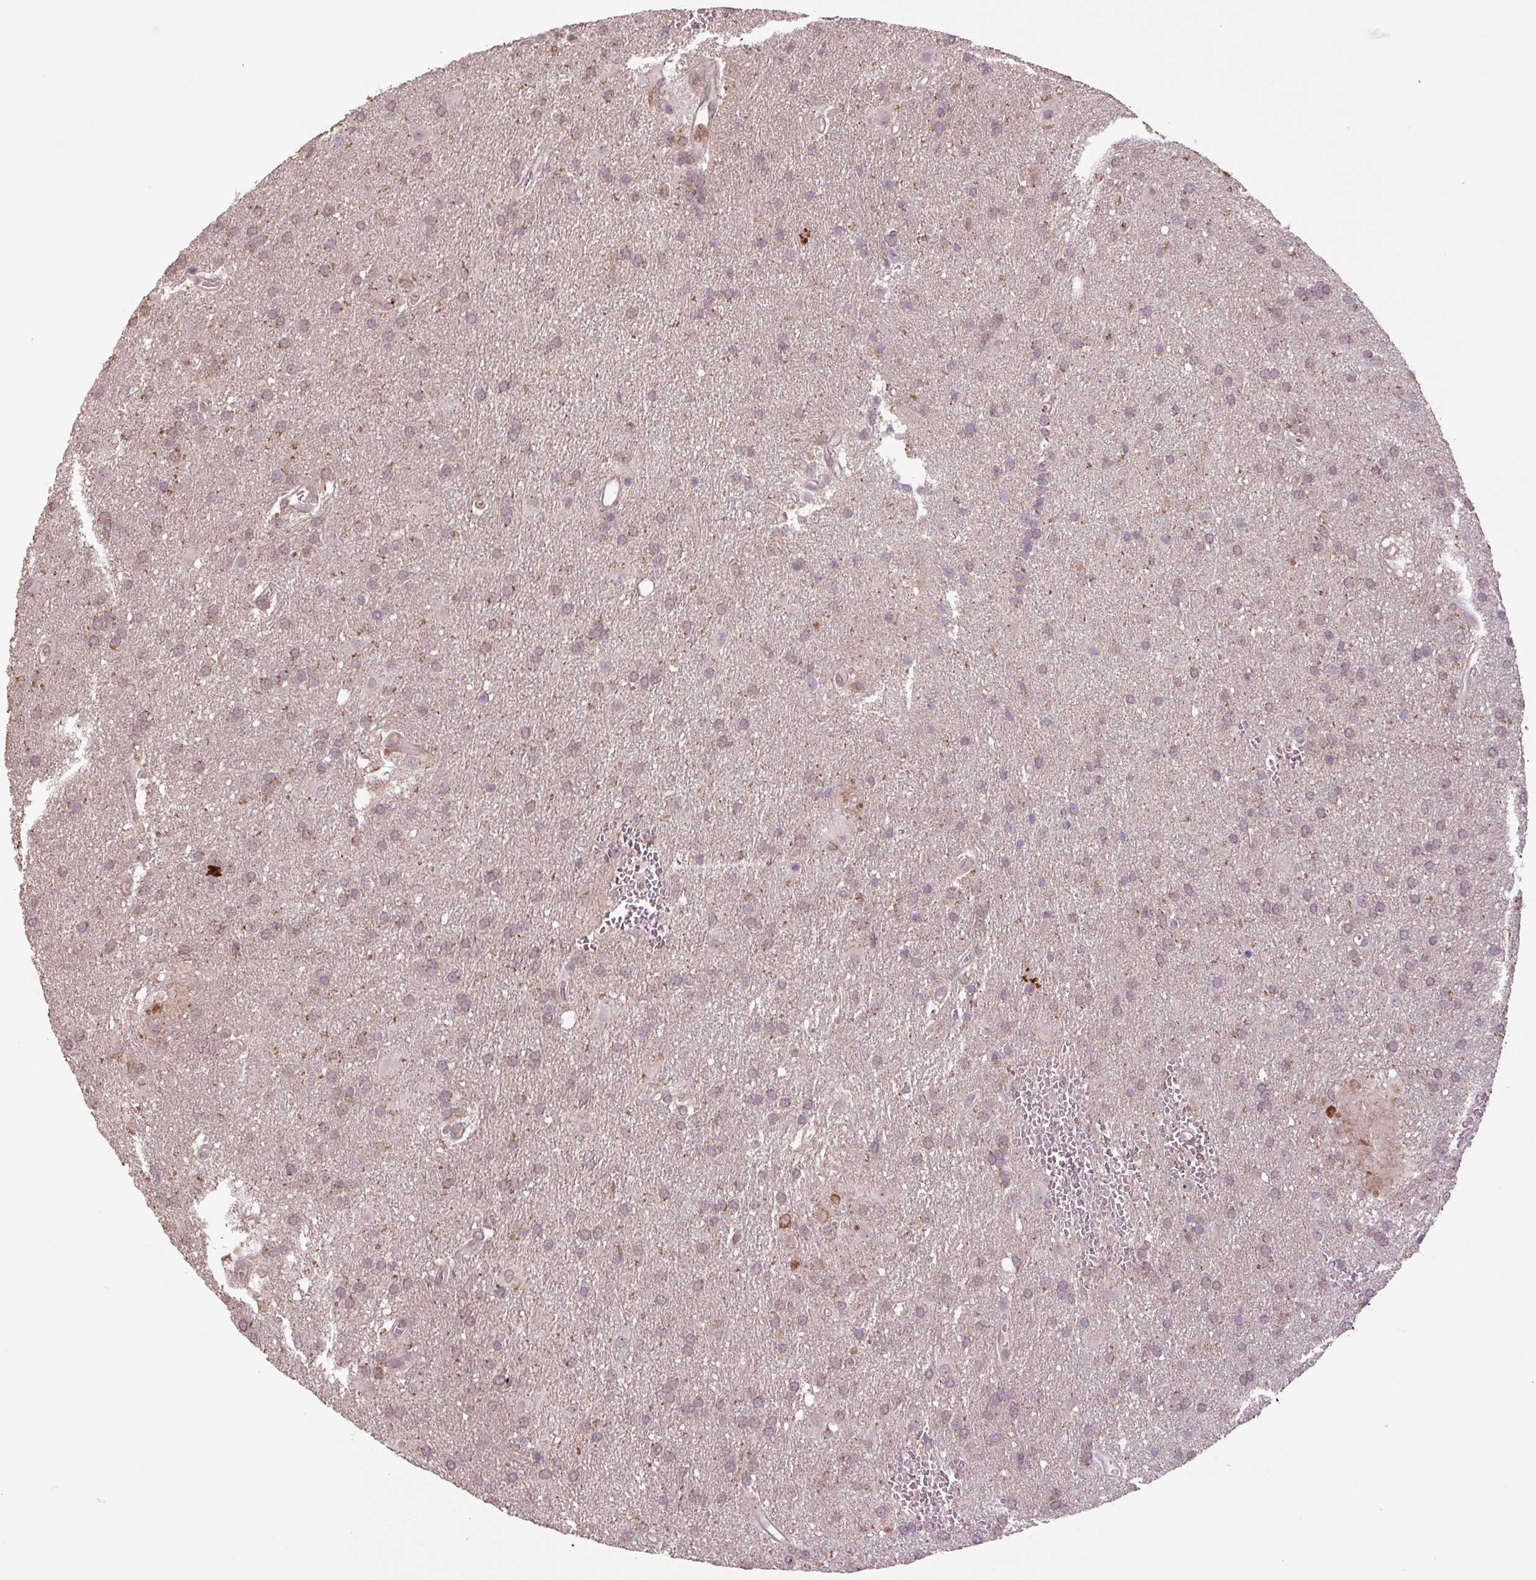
{"staining": {"intensity": "weak", "quantity": "<25%", "location": "cytoplasmic/membranous"}, "tissue": "glioma", "cell_type": "Tumor cells", "image_type": "cancer", "snomed": [{"axis": "morphology", "description": "Glioma, malignant, Low grade"}, {"axis": "topography", "description": "Brain"}], "caption": "Image shows no significant protein expression in tumor cells of glioma.", "gene": "TMEM160", "patient": {"sex": "male", "age": 66}}